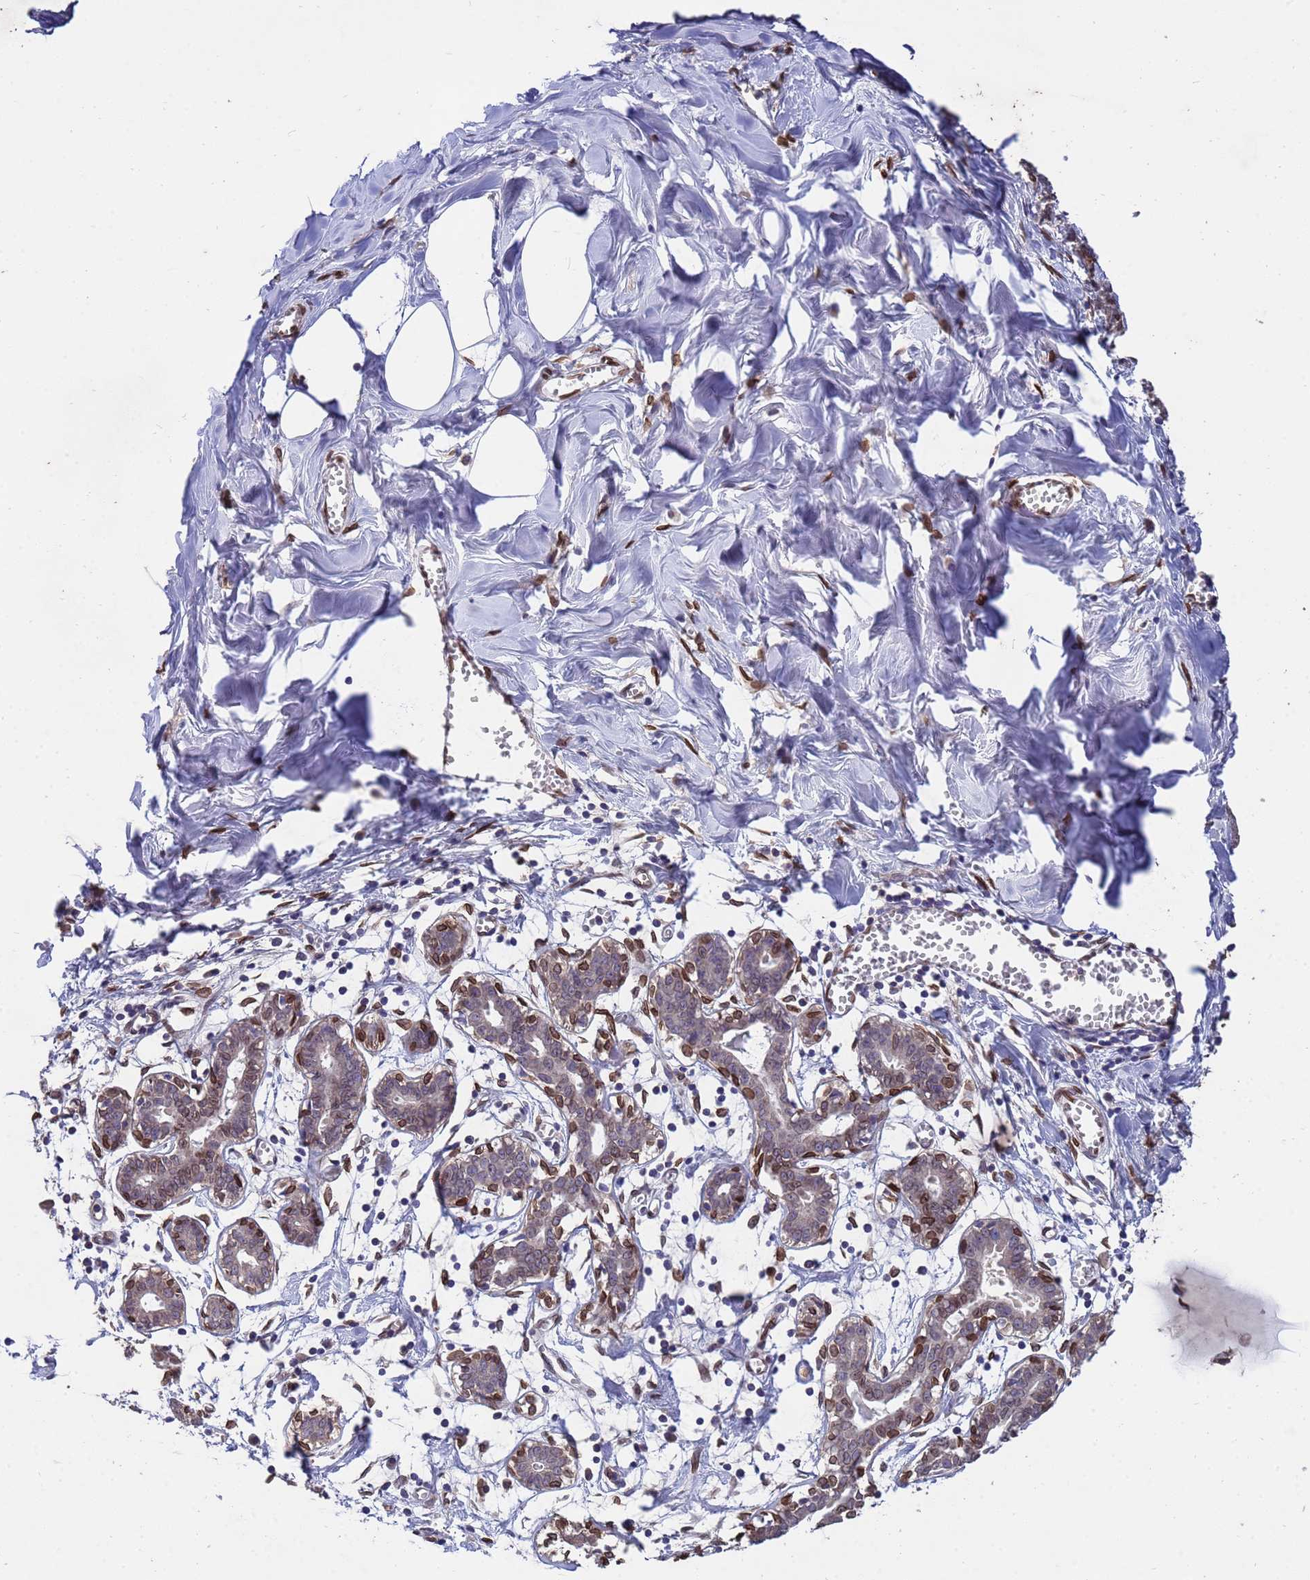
{"staining": {"intensity": "moderate", "quantity": "<25%", "location": "nuclear"}, "tissue": "breast", "cell_type": "Adipocytes", "image_type": "normal", "snomed": [{"axis": "morphology", "description": "Normal tissue, NOS"}, {"axis": "topography", "description": "Breast"}], "caption": "Immunohistochemistry micrograph of normal human breast stained for a protein (brown), which demonstrates low levels of moderate nuclear expression in approximately <25% of adipocytes.", "gene": "GPR135", "patient": {"sex": "female", "age": 27}}